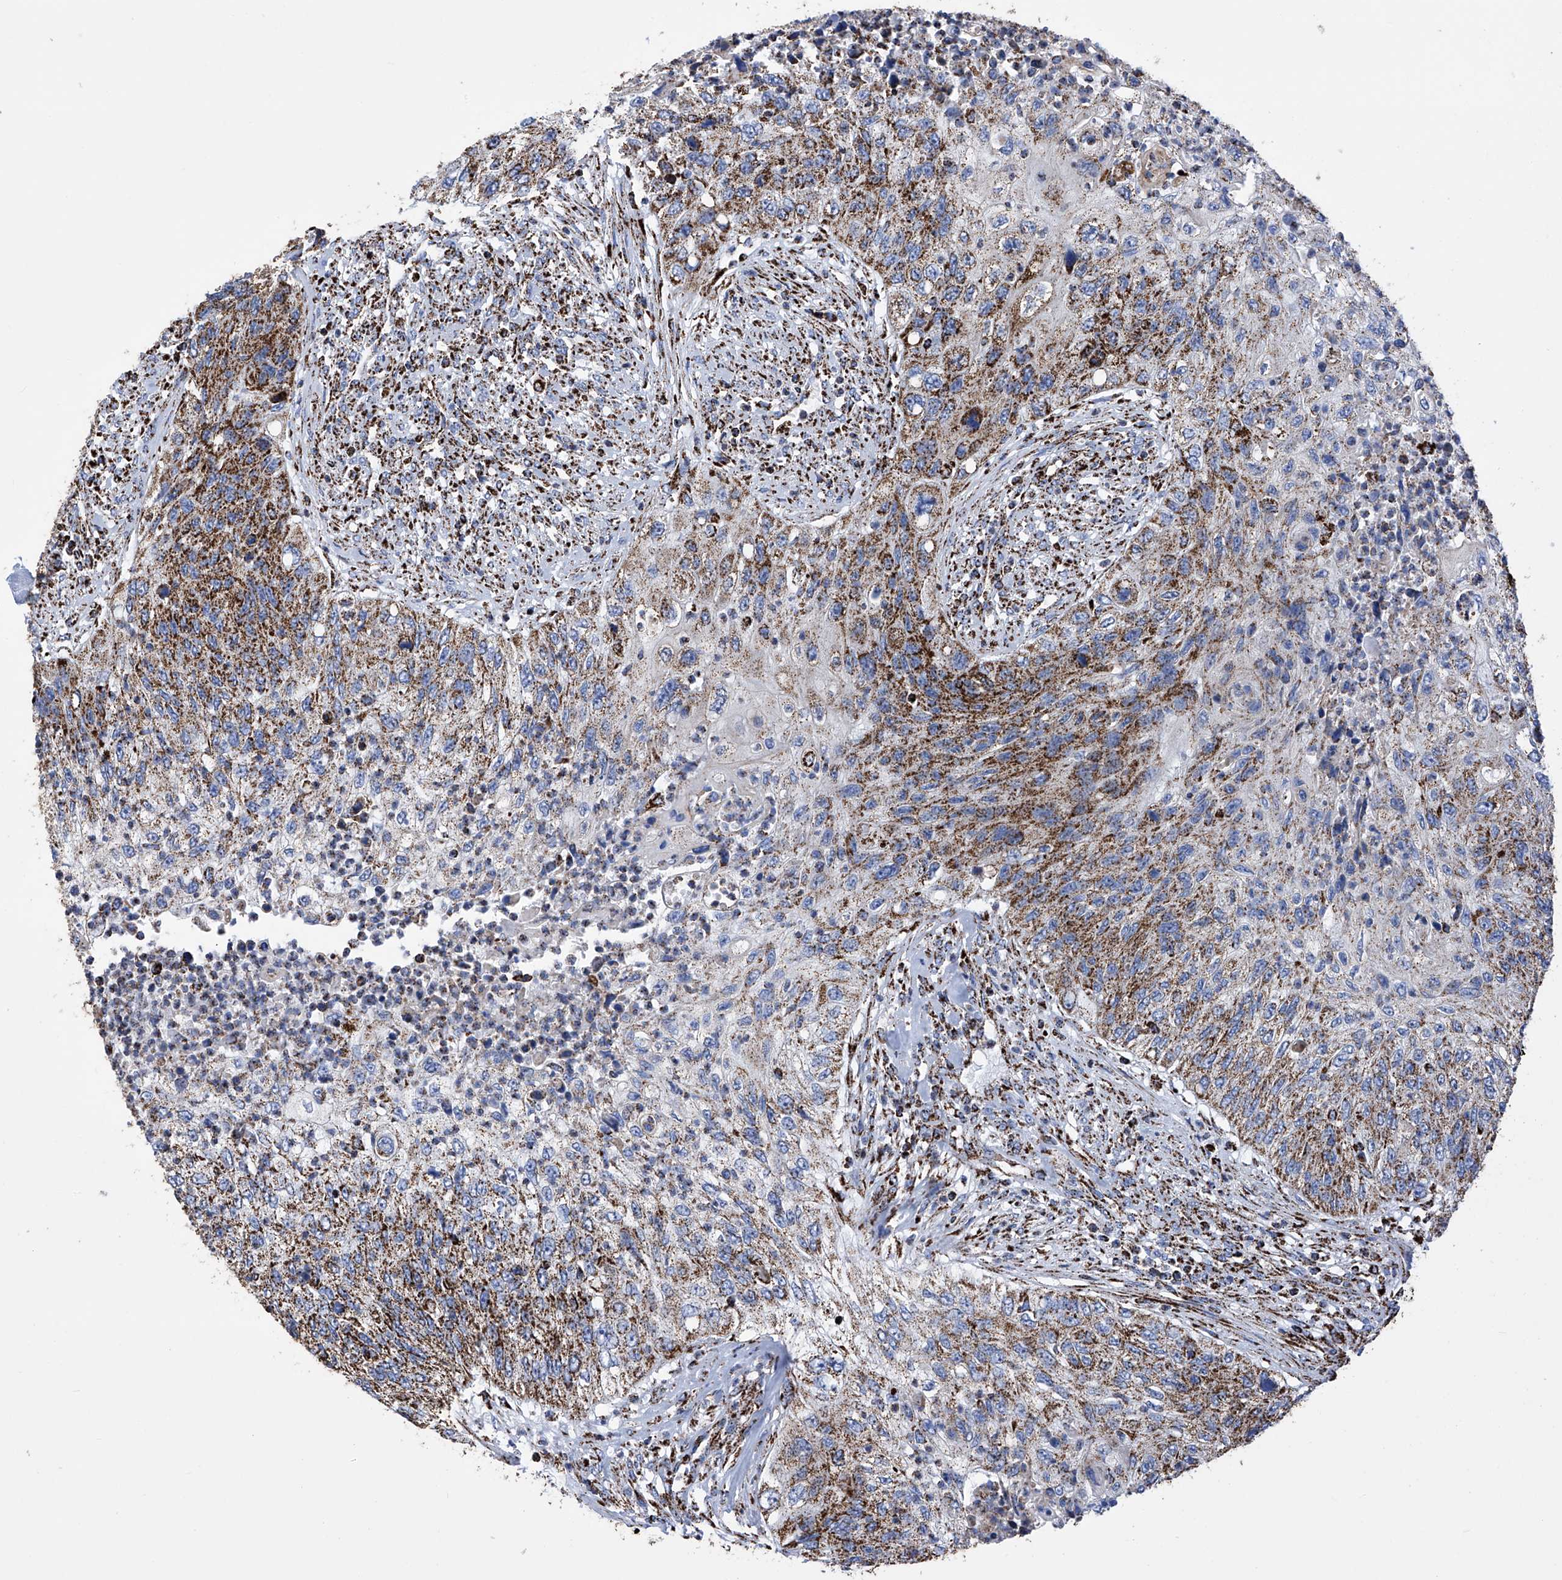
{"staining": {"intensity": "moderate", "quantity": ">75%", "location": "cytoplasmic/membranous"}, "tissue": "urothelial cancer", "cell_type": "Tumor cells", "image_type": "cancer", "snomed": [{"axis": "morphology", "description": "Urothelial carcinoma, High grade"}, {"axis": "topography", "description": "Urinary bladder"}], "caption": "A medium amount of moderate cytoplasmic/membranous staining is identified in about >75% of tumor cells in urothelial cancer tissue.", "gene": "ATP5PF", "patient": {"sex": "female", "age": 60}}